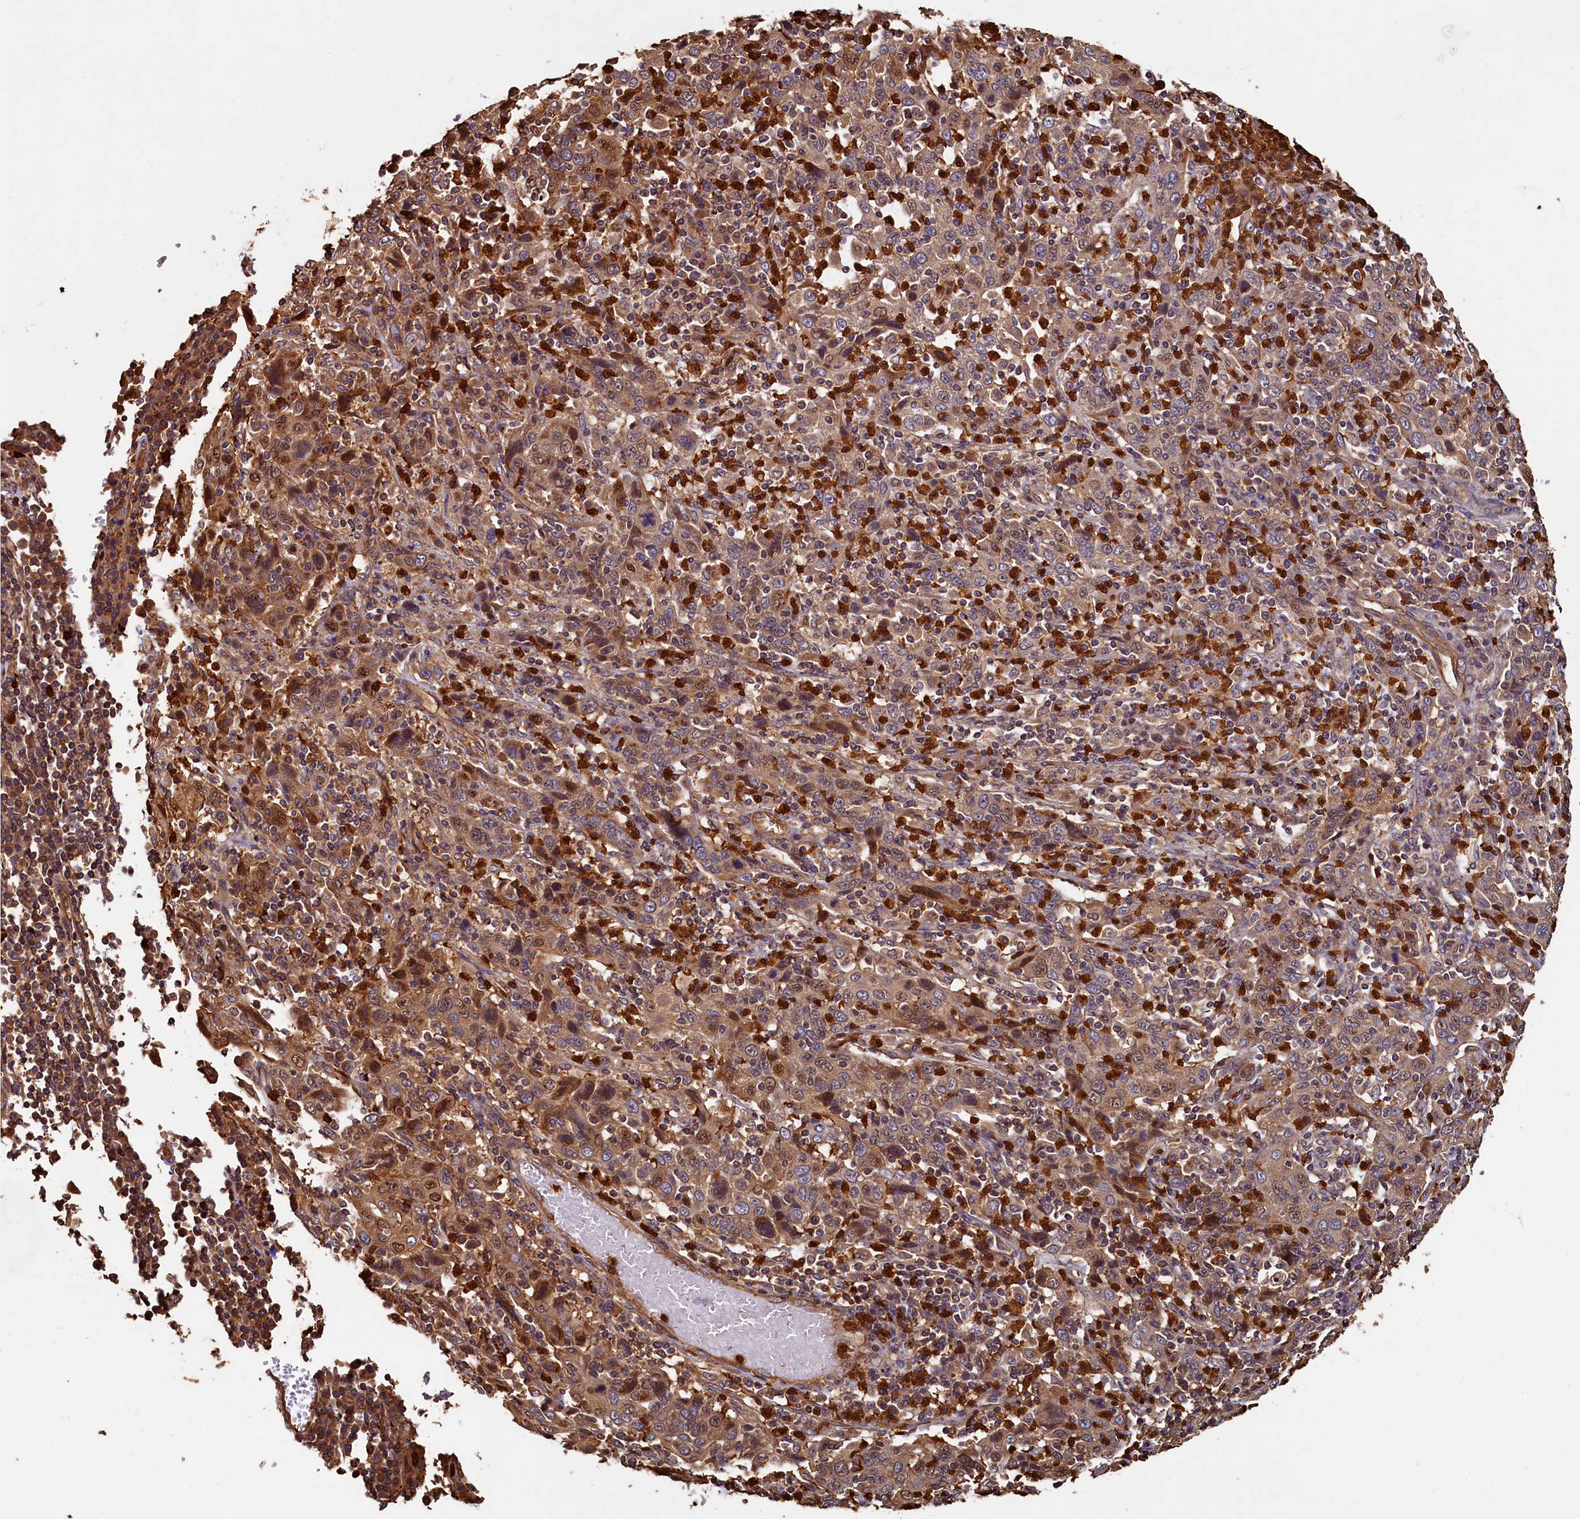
{"staining": {"intensity": "moderate", "quantity": ">75%", "location": "cytoplasmic/membranous,nuclear"}, "tissue": "cervical cancer", "cell_type": "Tumor cells", "image_type": "cancer", "snomed": [{"axis": "morphology", "description": "Squamous cell carcinoma, NOS"}, {"axis": "topography", "description": "Cervix"}], "caption": "Tumor cells show medium levels of moderate cytoplasmic/membranous and nuclear positivity in approximately >75% of cells in human cervical cancer (squamous cell carcinoma). Nuclei are stained in blue.", "gene": "CCDC102B", "patient": {"sex": "female", "age": 46}}